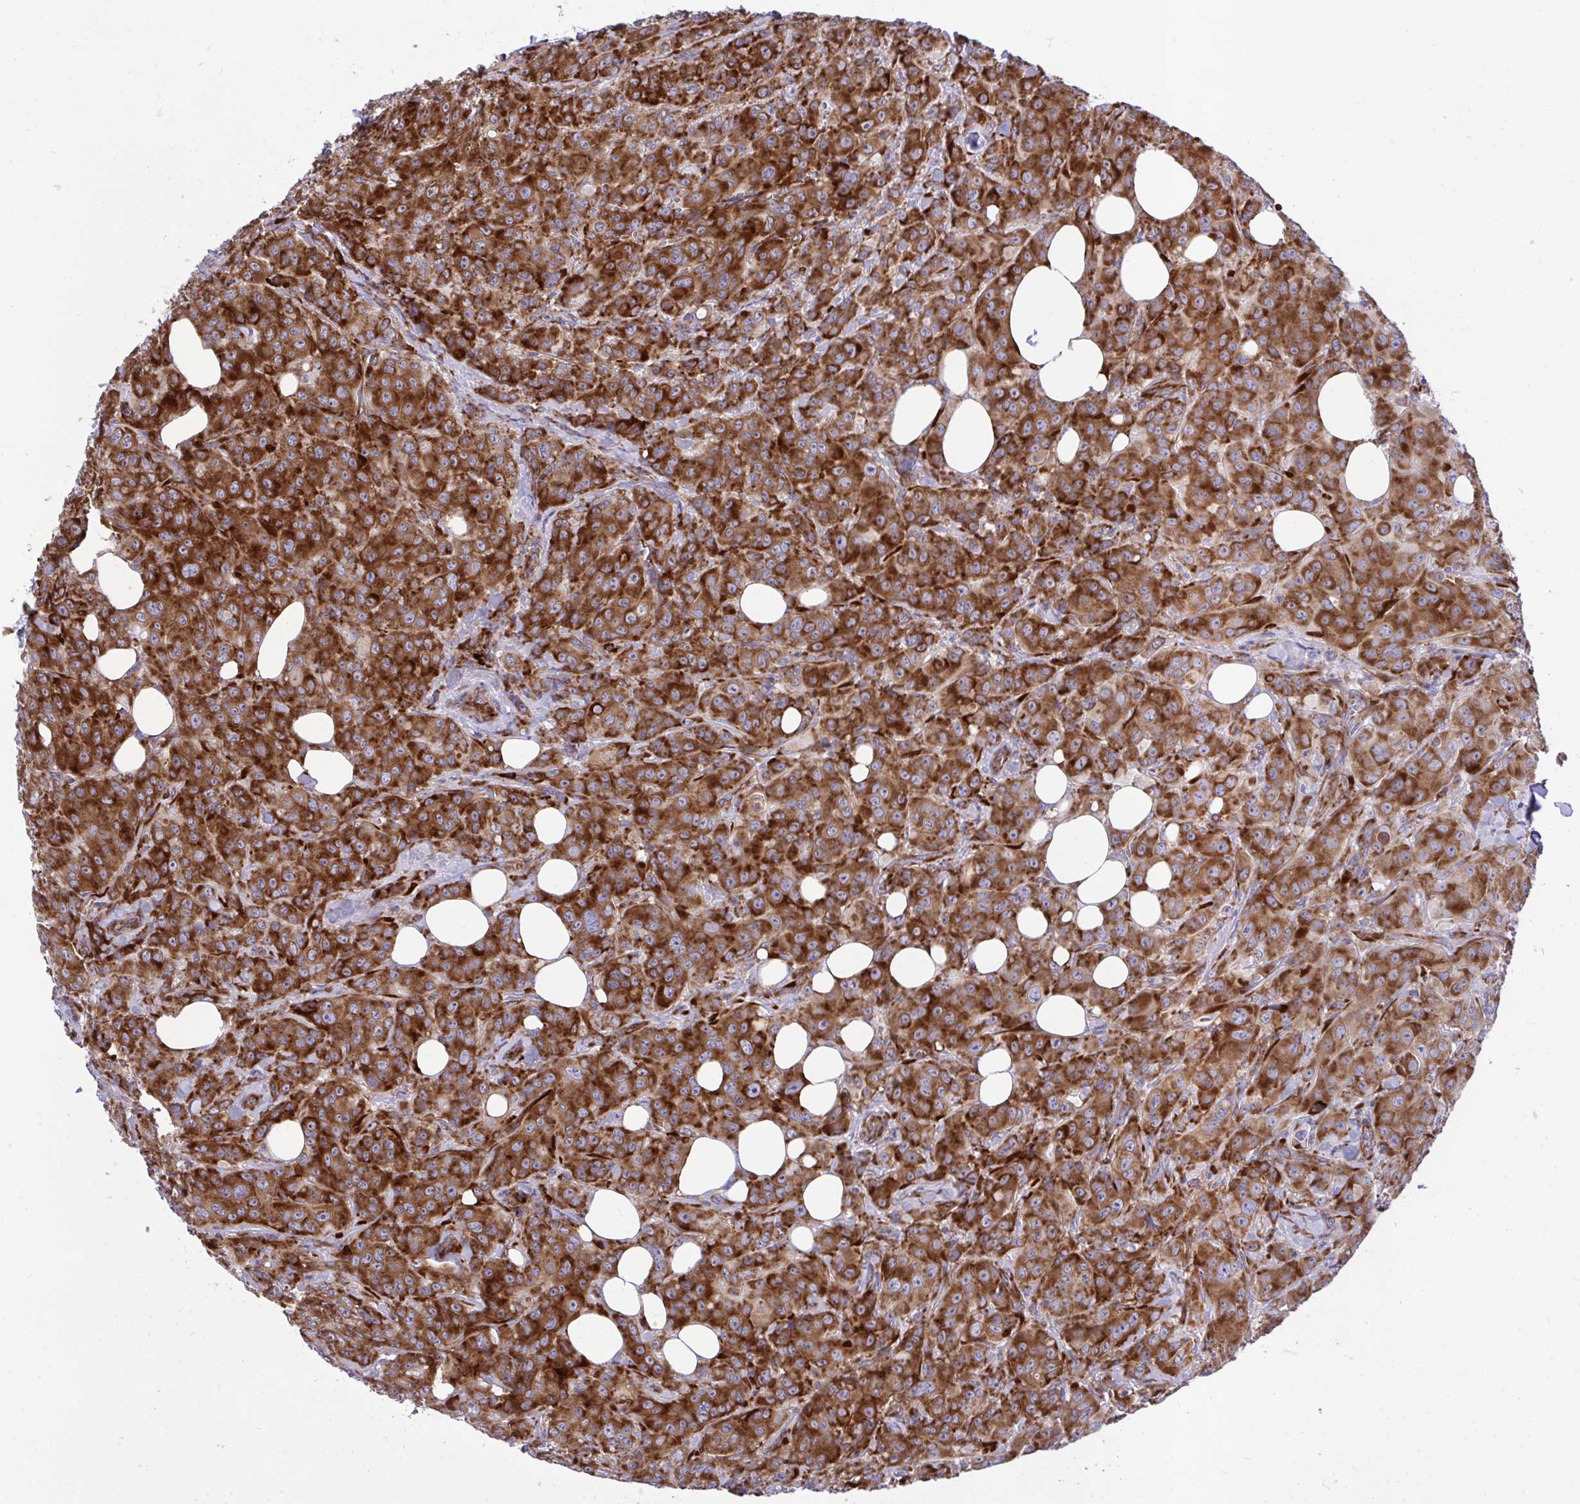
{"staining": {"intensity": "strong", "quantity": ">75%", "location": "cytoplasmic/membranous"}, "tissue": "breast cancer", "cell_type": "Tumor cells", "image_type": "cancer", "snomed": [{"axis": "morphology", "description": "Normal tissue, NOS"}, {"axis": "morphology", "description": "Duct carcinoma"}, {"axis": "topography", "description": "Breast"}], "caption": "The histopathology image demonstrates a brown stain indicating the presence of a protein in the cytoplasmic/membranous of tumor cells in breast cancer (infiltrating ductal carcinoma).", "gene": "RPS15", "patient": {"sex": "female", "age": 43}}